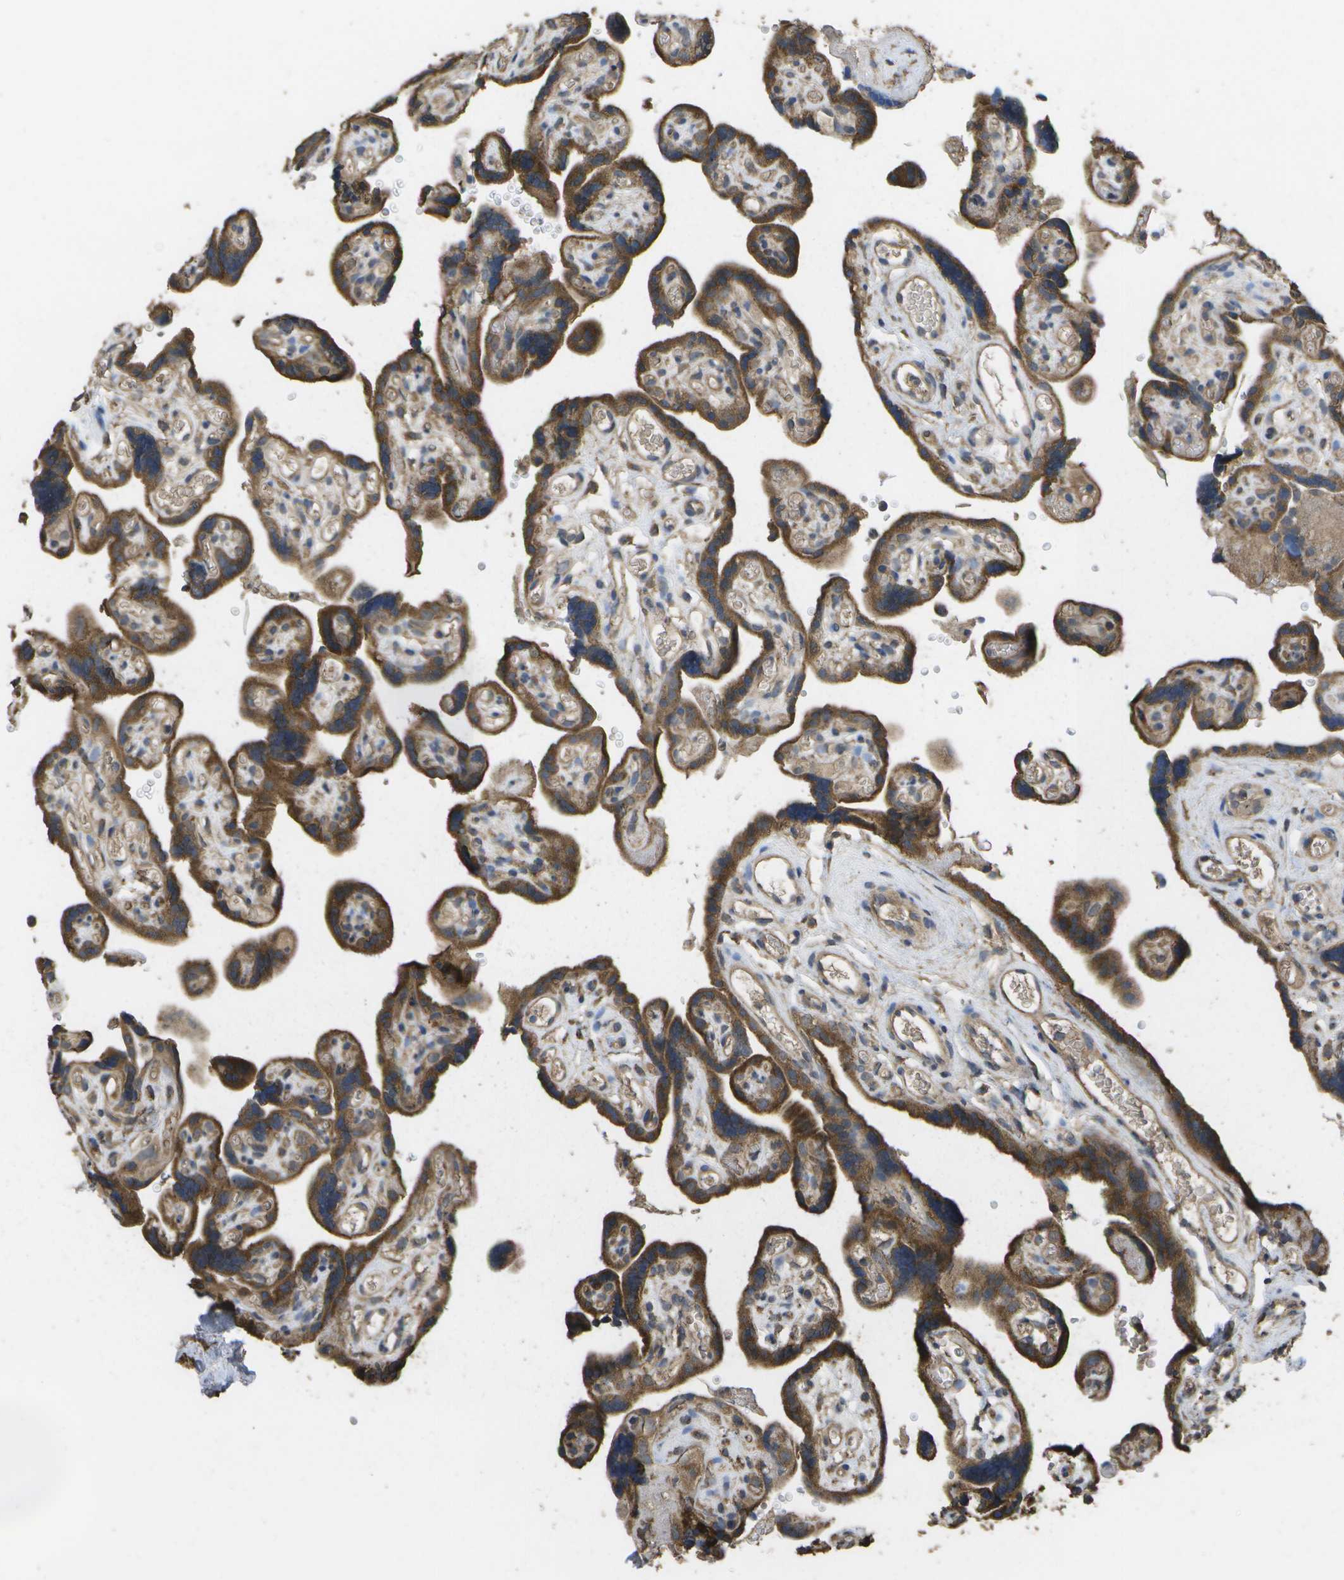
{"staining": {"intensity": "moderate", "quantity": ">75%", "location": "cytoplasmic/membranous"}, "tissue": "placenta", "cell_type": "Decidual cells", "image_type": "normal", "snomed": [{"axis": "morphology", "description": "Normal tissue, NOS"}, {"axis": "topography", "description": "Placenta"}], "caption": "This image displays immunohistochemistry staining of benign human placenta, with medium moderate cytoplasmic/membranous positivity in approximately >75% of decidual cells.", "gene": "SACS", "patient": {"sex": "female", "age": 30}}